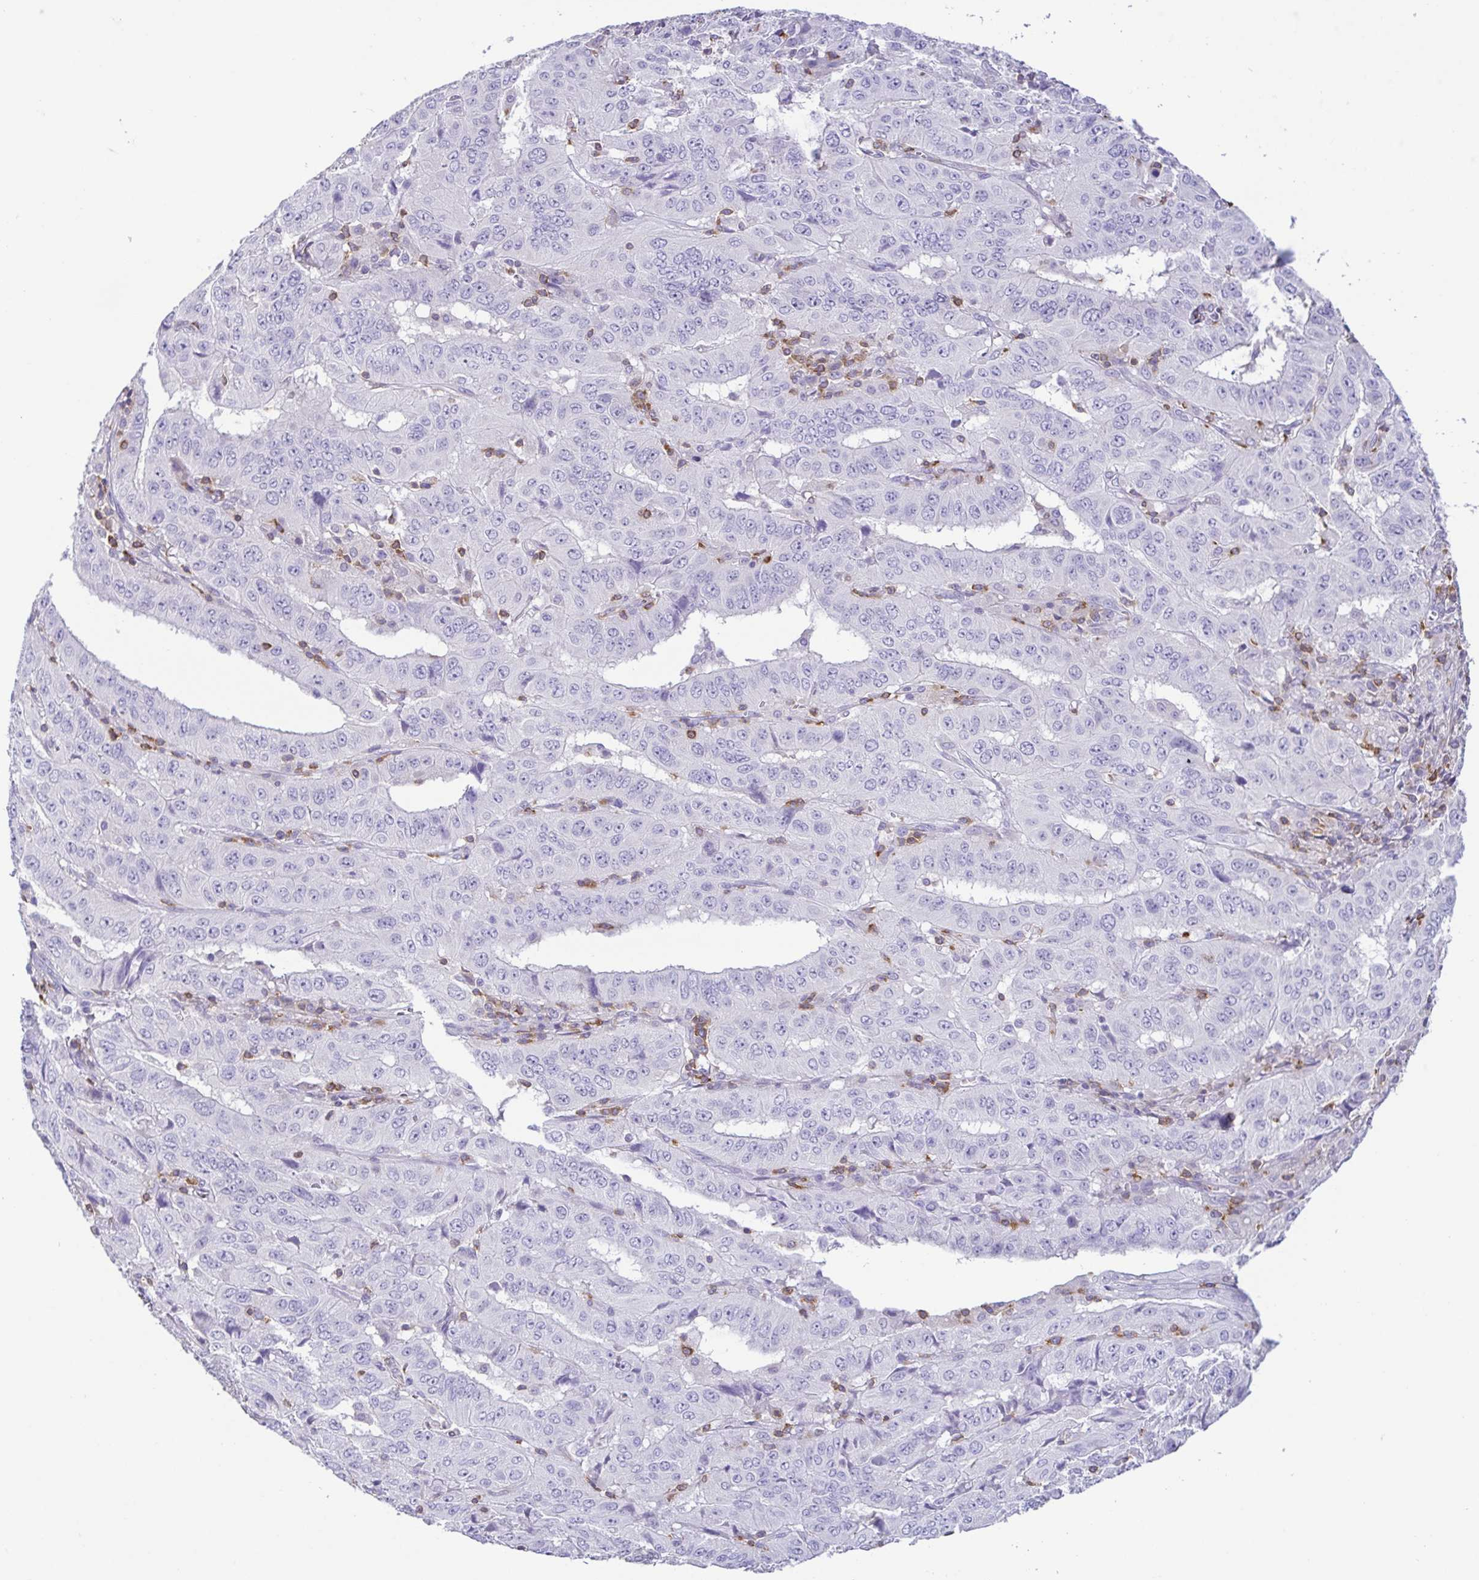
{"staining": {"intensity": "negative", "quantity": "none", "location": "none"}, "tissue": "pancreatic cancer", "cell_type": "Tumor cells", "image_type": "cancer", "snomed": [{"axis": "morphology", "description": "Adenocarcinoma, NOS"}, {"axis": "topography", "description": "Pancreas"}], "caption": "There is no significant positivity in tumor cells of pancreatic cancer.", "gene": "PGLYRP1", "patient": {"sex": "male", "age": 63}}